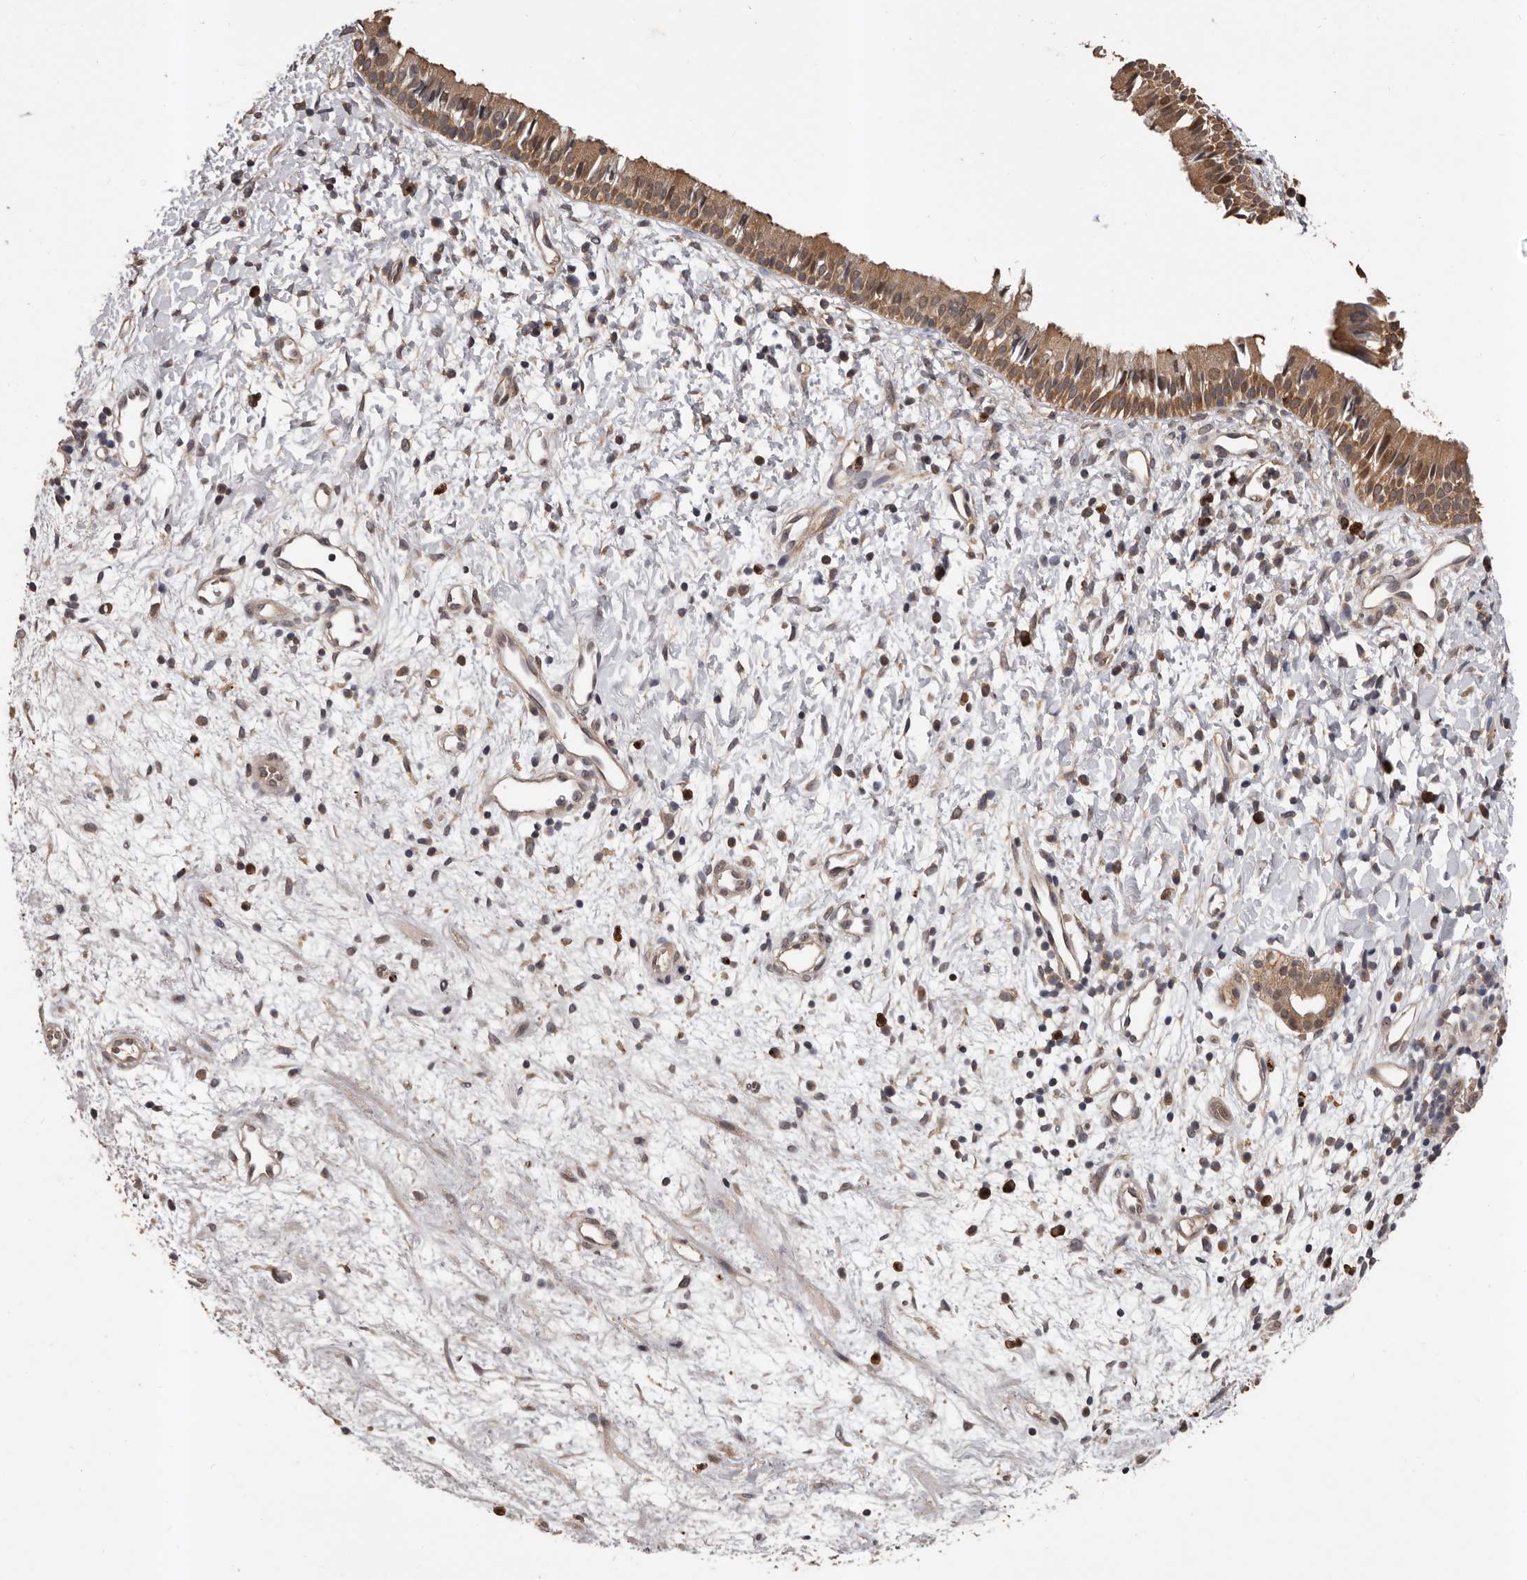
{"staining": {"intensity": "moderate", "quantity": ">75%", "location": "cytoplasmic/membranous"}, "tissue": "nasopharynx", "cell_type": "Respiratory epithelial cells", "image_type": "normal", "snomed": [{"axis": "morphology", "description": "Normal tissue, NOS"}, {"axis": "topography", "description": "Nasopharynx"}], "caption": "Immunohistochemical staining of normal human nasopharynx shows >75% levels of moderate cytoplasmic/membranous protein positivity in about >75% of respiratory epithelial cells. The staining was performed using DAB (3,3'-diaminobenzidine), with brown indicating positive protein expression. Nuclei are stained blue with hematoxylin.", "gene": "VPS37A", "patient": {"sex": "male", "age": 22}}